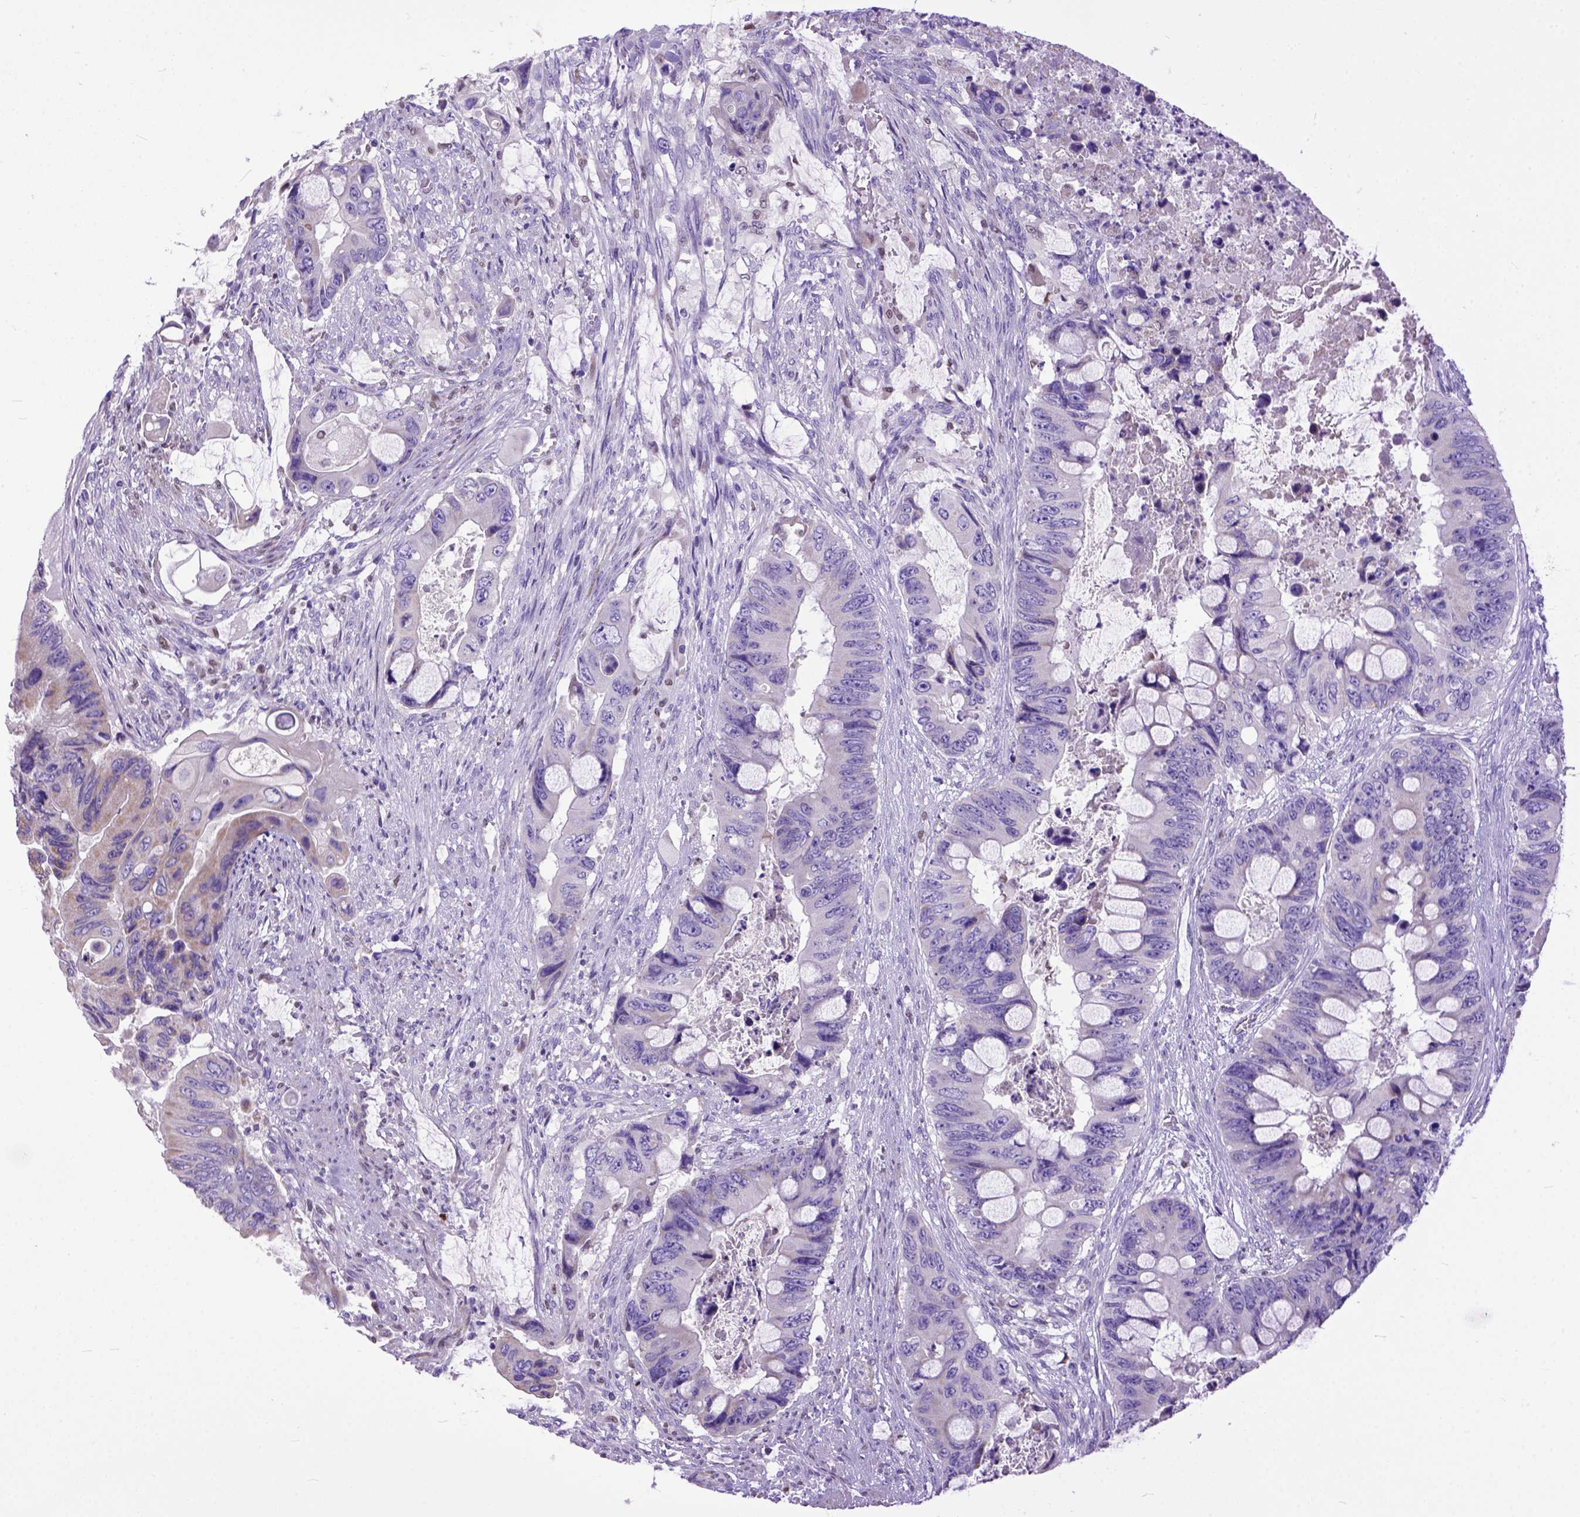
{"staining": {"intensity": "weak", "quantity": "25%-75%", "location": "cytoplasmic/membranous"}, "tissue": "colorectal cancer", "cell_type": "Tumor cells", "image_type": "cancer", "snomed": [{"axis": "morphology", "description": "Adenocarcinoma, NOS"}, {"axis": "topography", "description": "Rectum"}], "caption": "IHC (DAB) staining of colorectal cancer (adenocarcinoma) displays weak cytoplasmic/membranous protein staining in about 25%-75% of tumor cells.", "gene": "CRB1", "patient": {"sex": "male", "age": 63}}